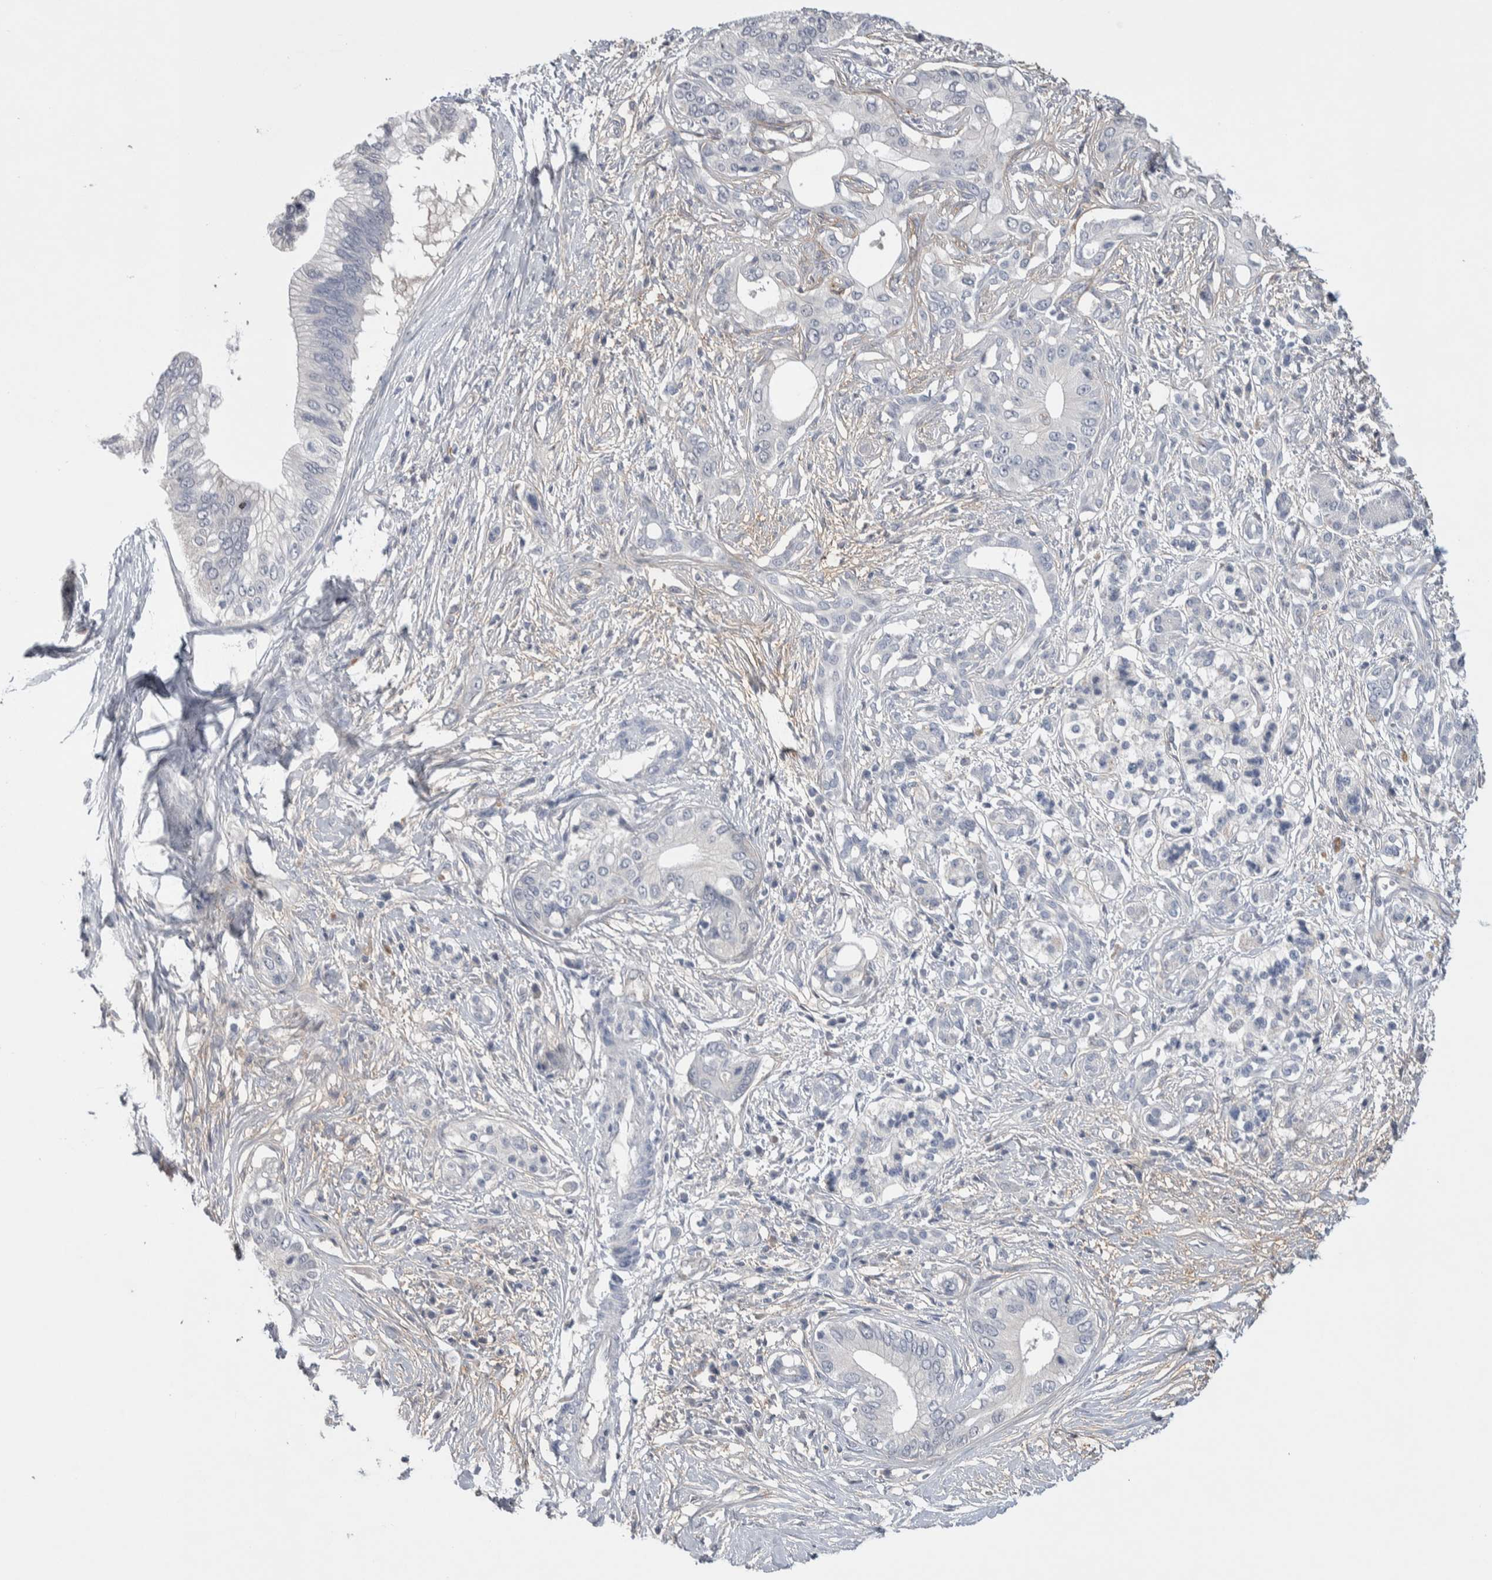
{"staining": {"intensity": "negative", "quantity": "none", "location": "none"}, "tissue": "pancreatic cancer", "cell_type": "Tumor cells", "image_type": "cancer", "snomed": [{"axis": "morphology", "description": "Normal tissue, NOS"}, {"axis": "morphology", "description": "Adenocarcinoma, NOS"}, {"axis": "topography", "description": "Pancreas"}, {"axis": "topography", "description": "Peripheral nerve tissue"}], "caption": "The micrograph demonstrates no staining of tumor cells in adenocarcinoma (pancreatic). (Immunohistochemistry, brightfield microscopy, high magnification).", "gene": "CEP131", "patient": {"sex": "male", "age": 59}}